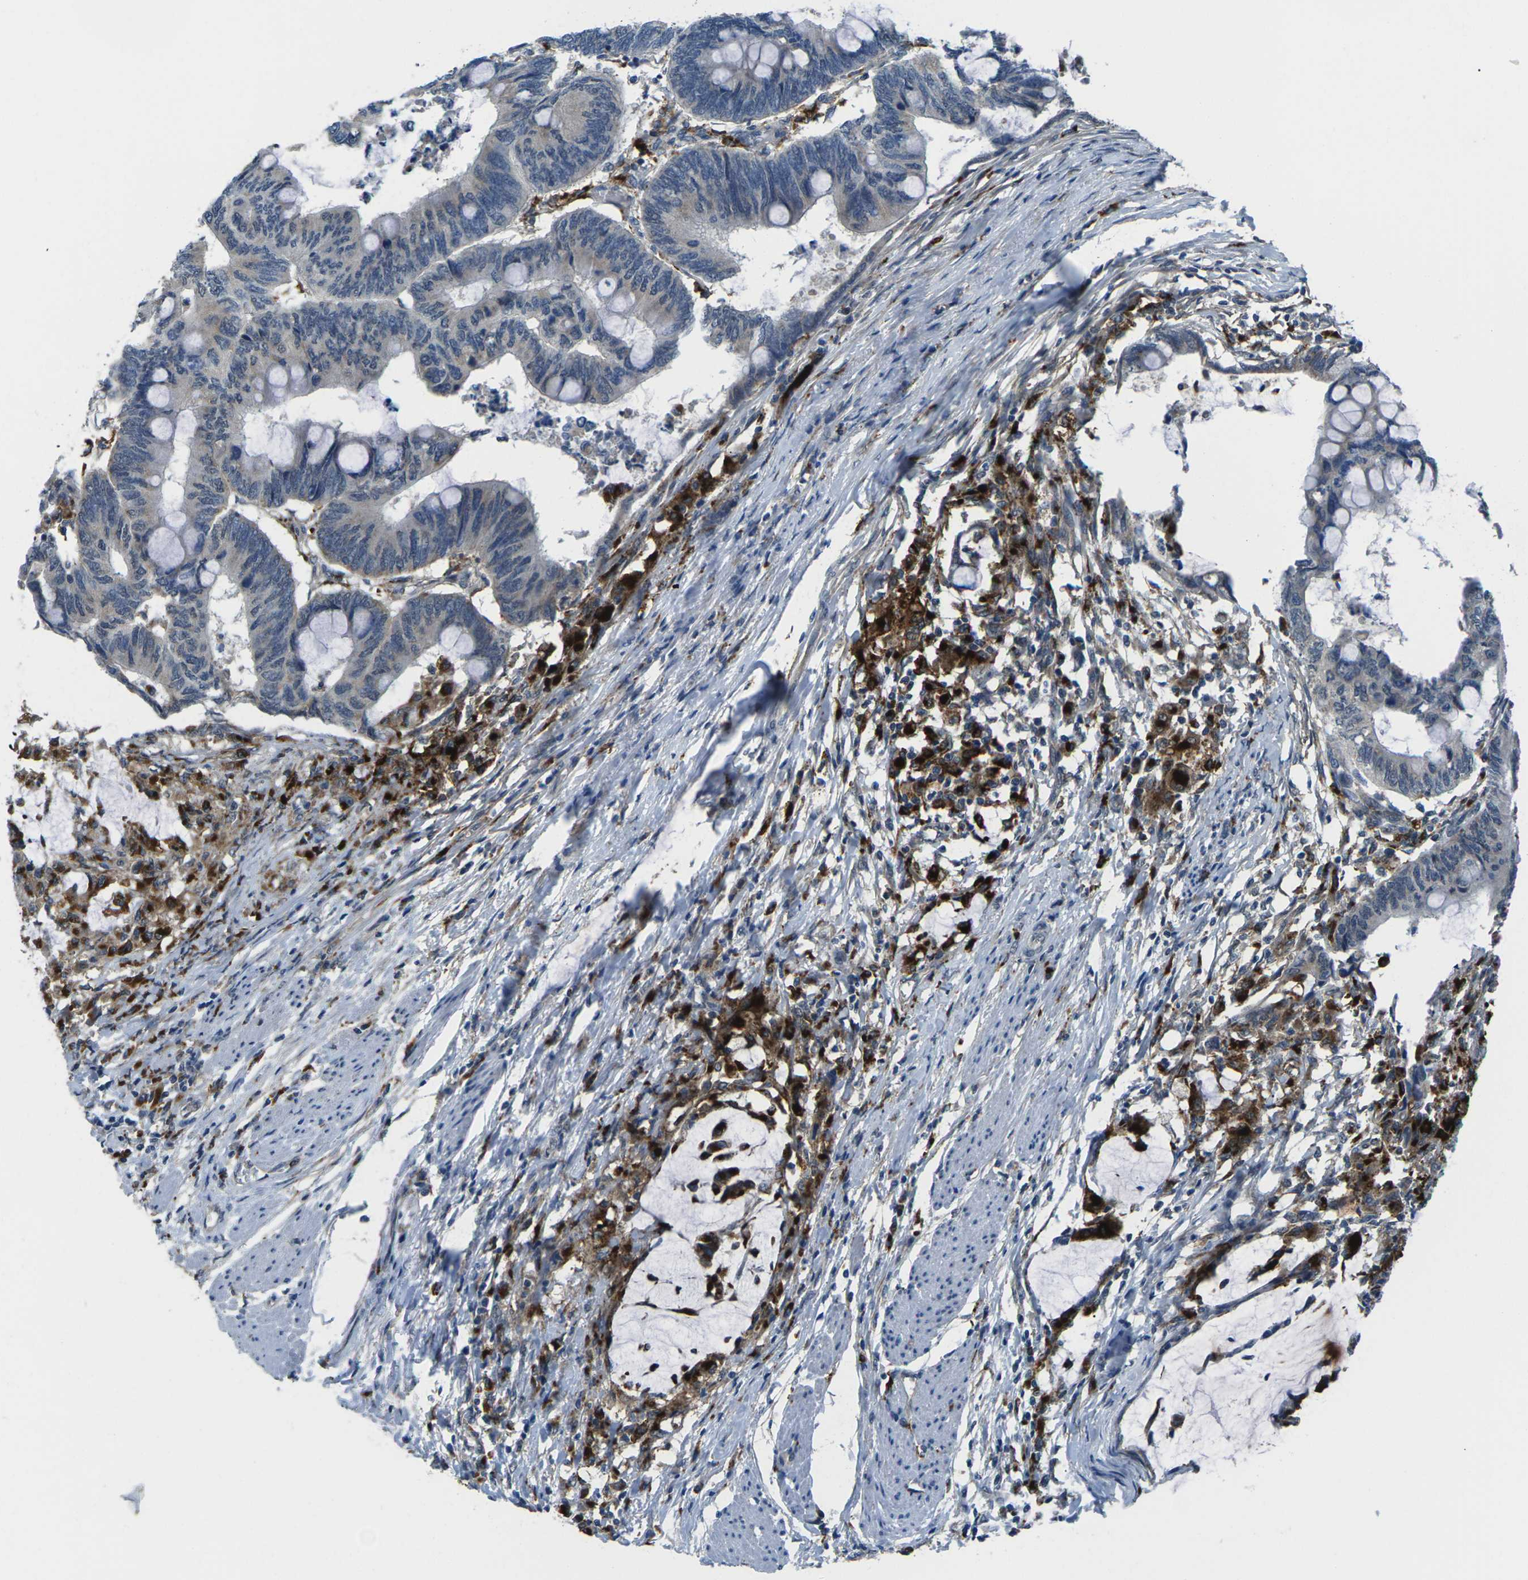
{"staining": {"intensity": "negative", "quantity": "none", "location": "none"}, "tissue": "colorectal cancer", "cell_type": "Tumor cells", "image_type": "cancer", "snomed": [{"axis": "morphology", "description": "Normal tissue, NOS"}, {"axis": "morphology", "description": "Adenocarcinoma, NOS"}, {"axis": "topography", "description": "Rectum"}, {"axis": "topography", "description": "Peripheral nerve tissue"}], "caption": "A photomicrograph of colorectal adenocarcinoma stained for a protein reveals no brown staining in tumor cells.", "gene": "SLC31A2", "patient": {"sex": "male", "age": 92}}